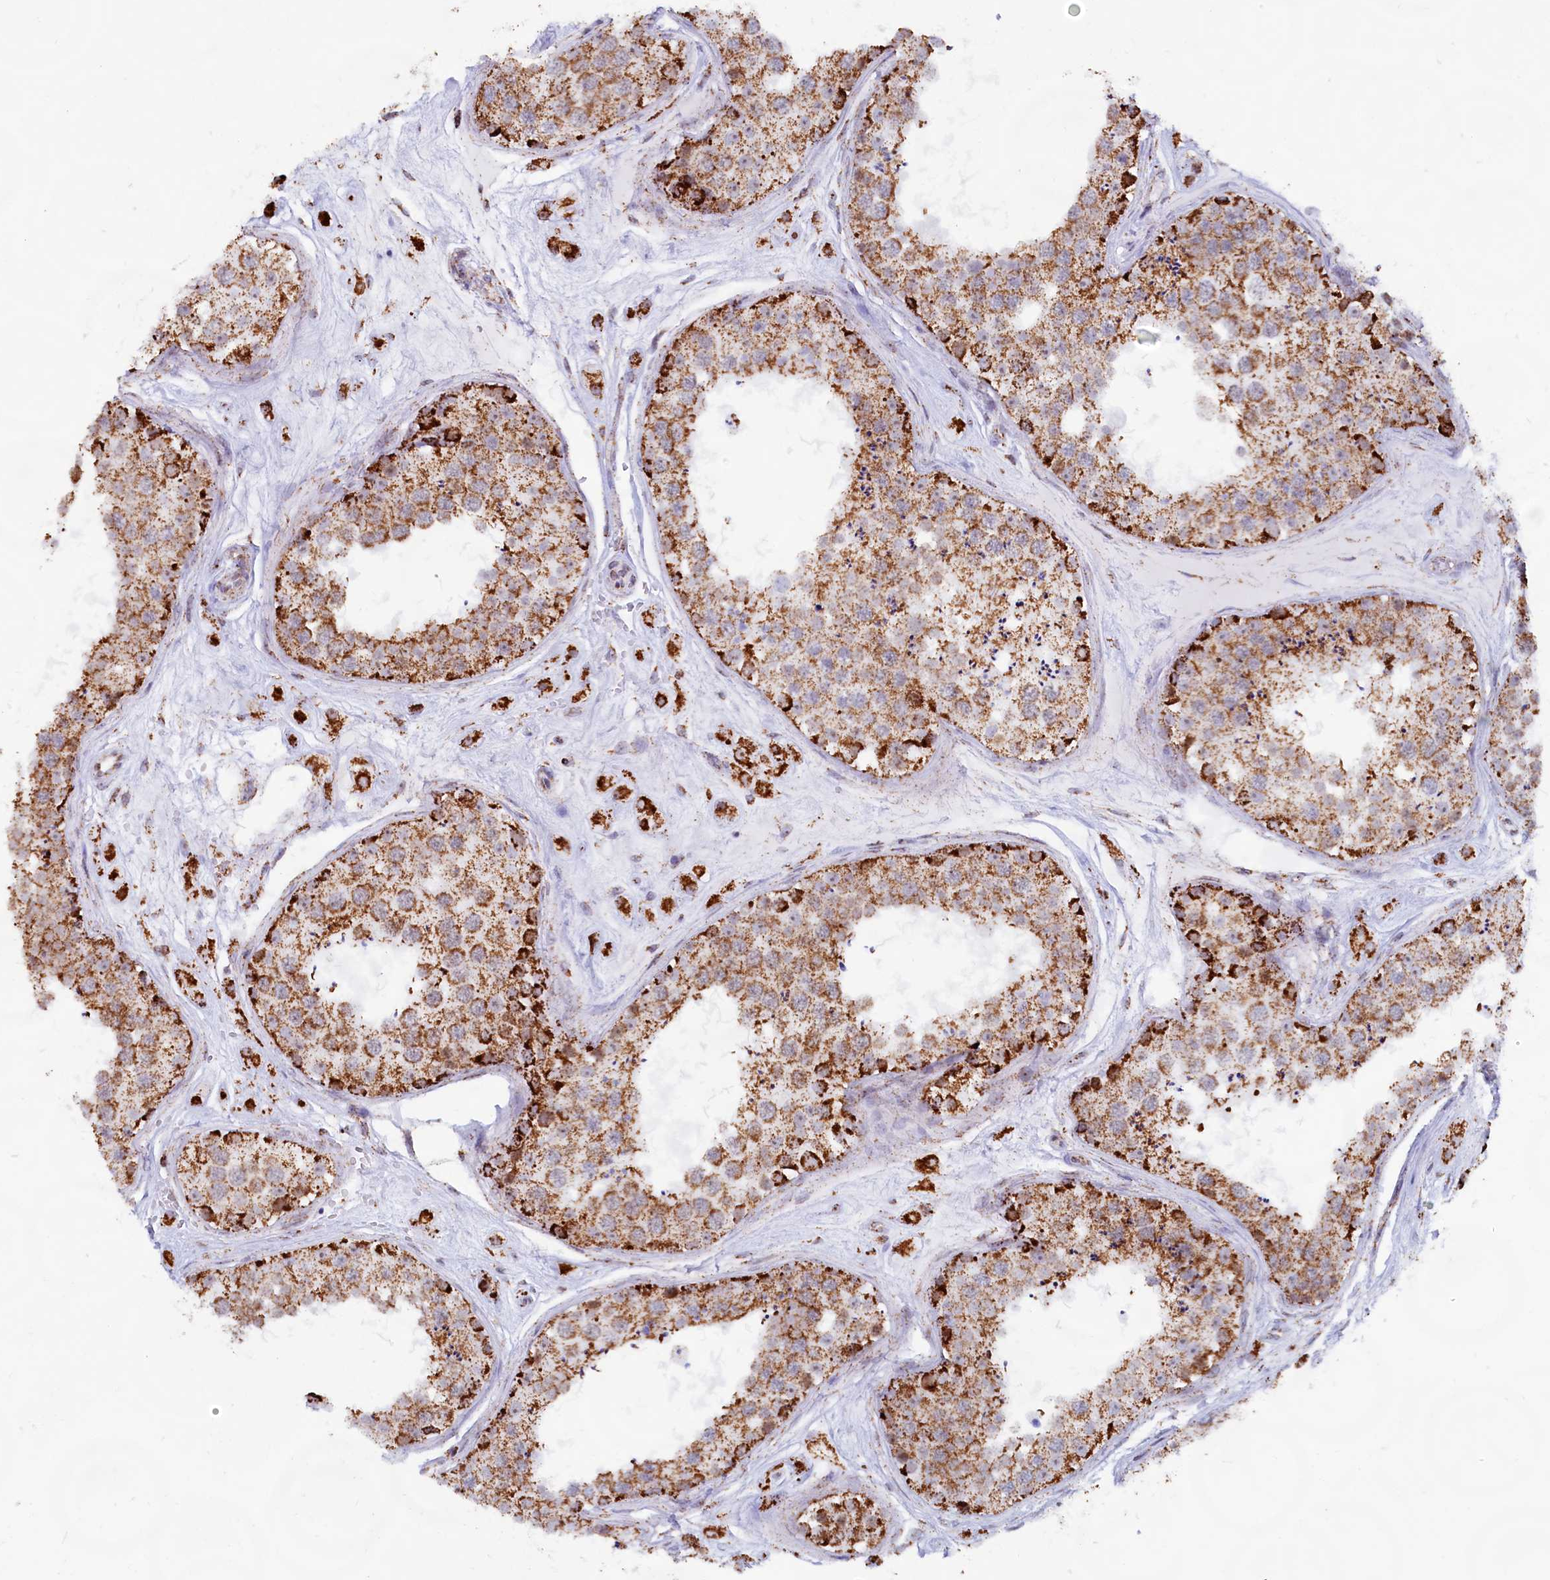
{"staining": {"intensity": "strong", "quantity": ">75%", "location": "cytoplasmic/membranous"}, "tissue": "testis", "cell_type": "Cells in seminiferous ducts", "image_type": "normal", "snomed": [{"axis": "morphology", "description": "Normal tissue, NOS"}, {"axis": "topography", "description": "Testis"}], "caption": "Testis stained for a protein displays strong cytoplasmic/membranous positivity in cells in seminiferous ducts. The protein is stained brown, and the nuclei are stained in blue (DAB IHC with brightfield microscopy, high magnification).", "gene": "C1D", "patient": {"sex": "male", "age": 25}}